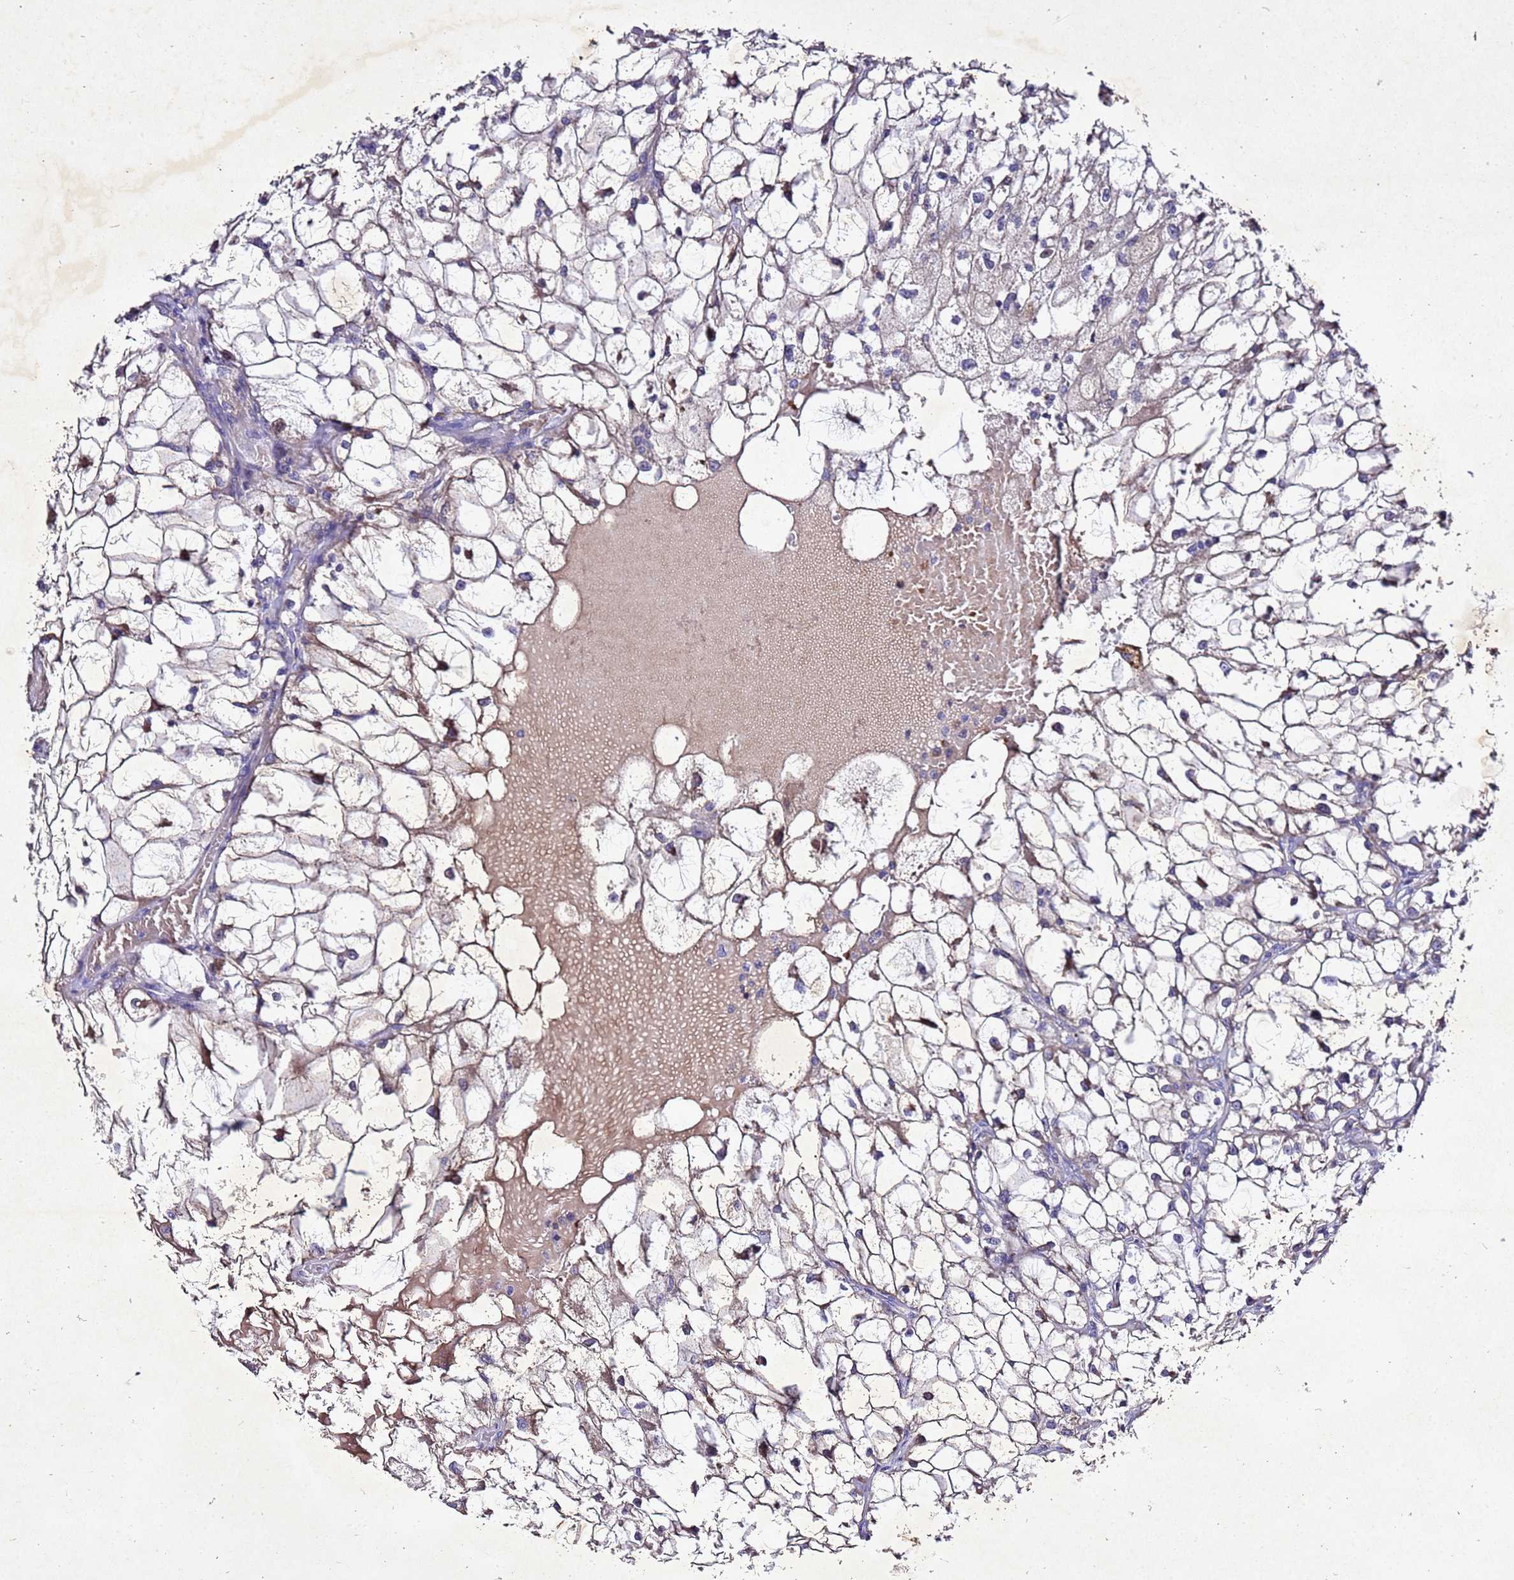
{"staining": {"intensity": "weak", "quantity": "<25%", "location": "cytoplasmic/membranous"}, "tissue": "renal cancer", "cell_type": "Tumor cells", "image_type": "cancer", "snomed": [{"axis": "morphology", "description": "Adenocarcinoma, NOS"}, {"axis": "topography", "description": "Kidney"}], "caption": "This is an immunohistochemistry (IHC) photomicrograph of human renal adenocarcinoma. There is no staining in tumor cells.", "gene": "SV2B", "patient": {"sex": "female", "age": 69}}